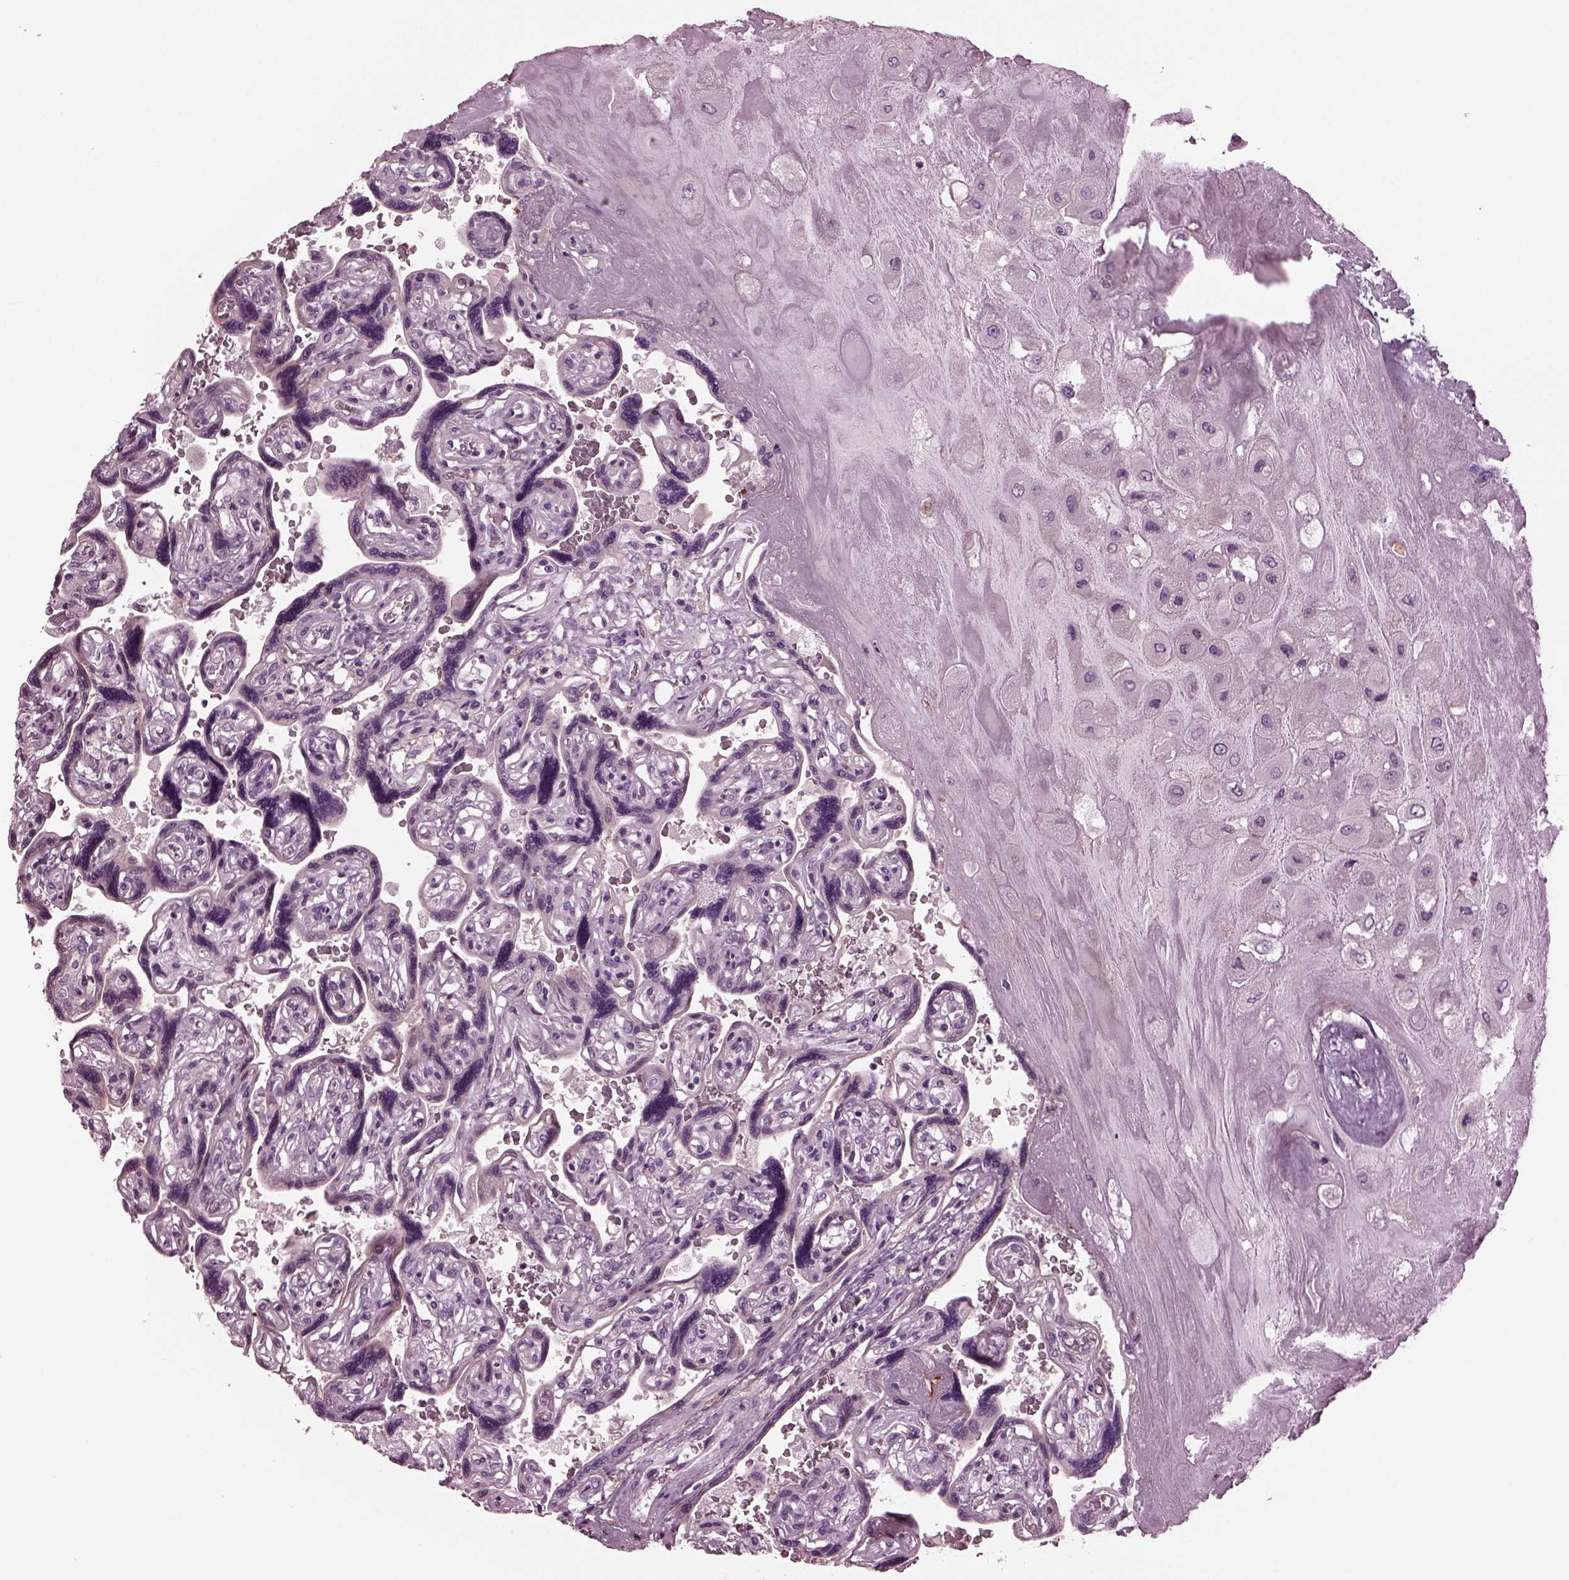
{"staining": {"intensity": "moderate", "quantity": ">75%", "location": "cytoplasmic/membranous"}, "tissue": "placenta", "cell_type": "Decidual cells", "image_type": "normal", "snomed": [{"axis": "morphology", "description": "Normal tissue, NOS"}, {"axis": "topography", "description": "Placenta"}], "caption": "Moderate cytoplasmic/membranous protein staining is seen in approximately >75% of decidual cells in placenta.", "gene": "GDF11", "patient": {"sex": "female", "age": 32}}